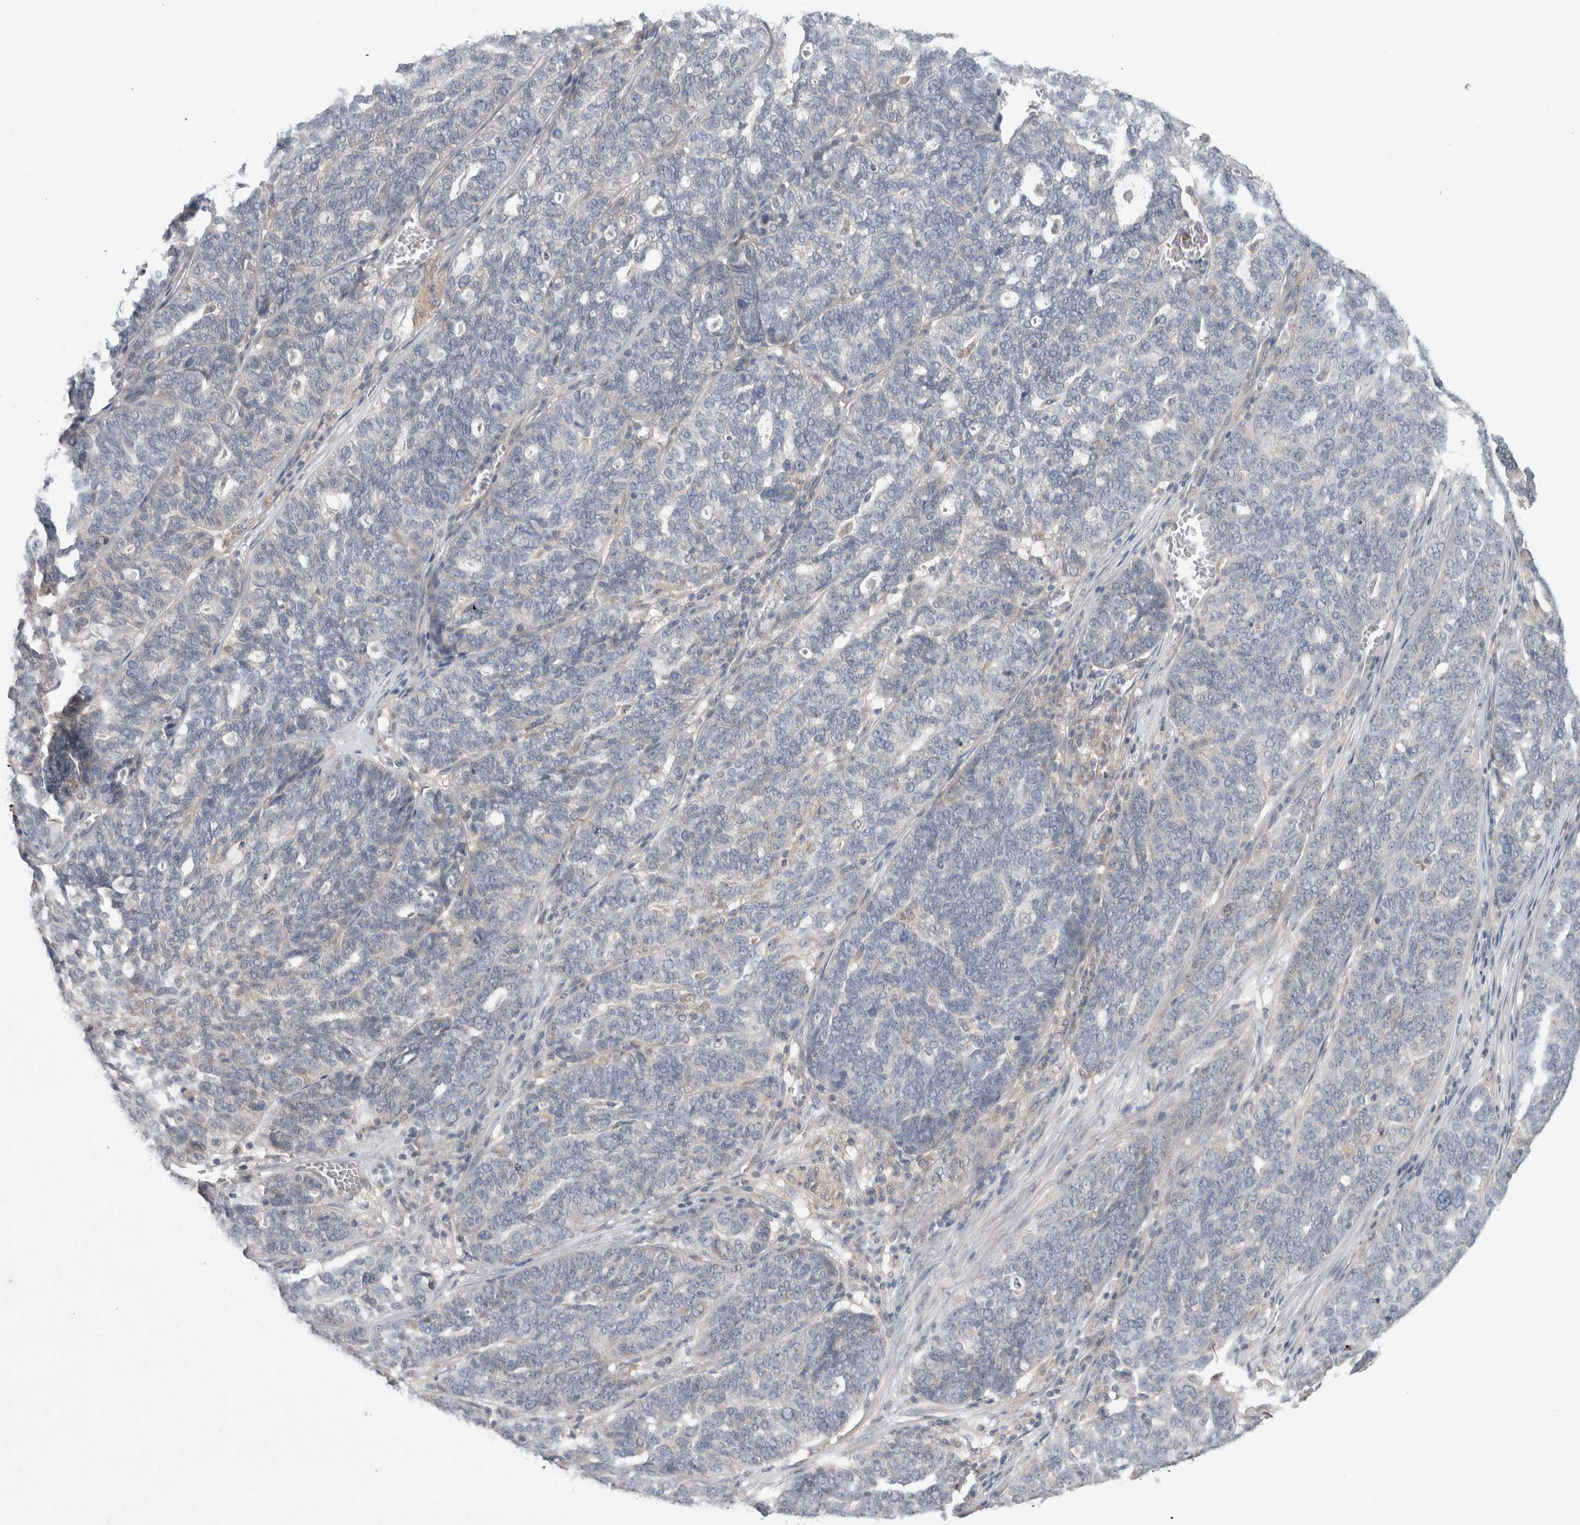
{"staining": {"intensity": "negative", "quantity": "none", "location": "none"}, "tissue": "ovarian cancer", "cell_type": "Tumor cells", "image_type": "cancer", "snomed": [{"axis": "morphology", "description": "Cystadenocarcinoma, serous, NOS"}, {"axis": "topography", "description": "Ovary"}], "caption": "A photomicrograph of human ovarian cancer (serous cystadenocarcinoma) is negative for staining in tumor cells.", "gene": "SRD5A3", "patient": {"sex": "female", "age": 59}}